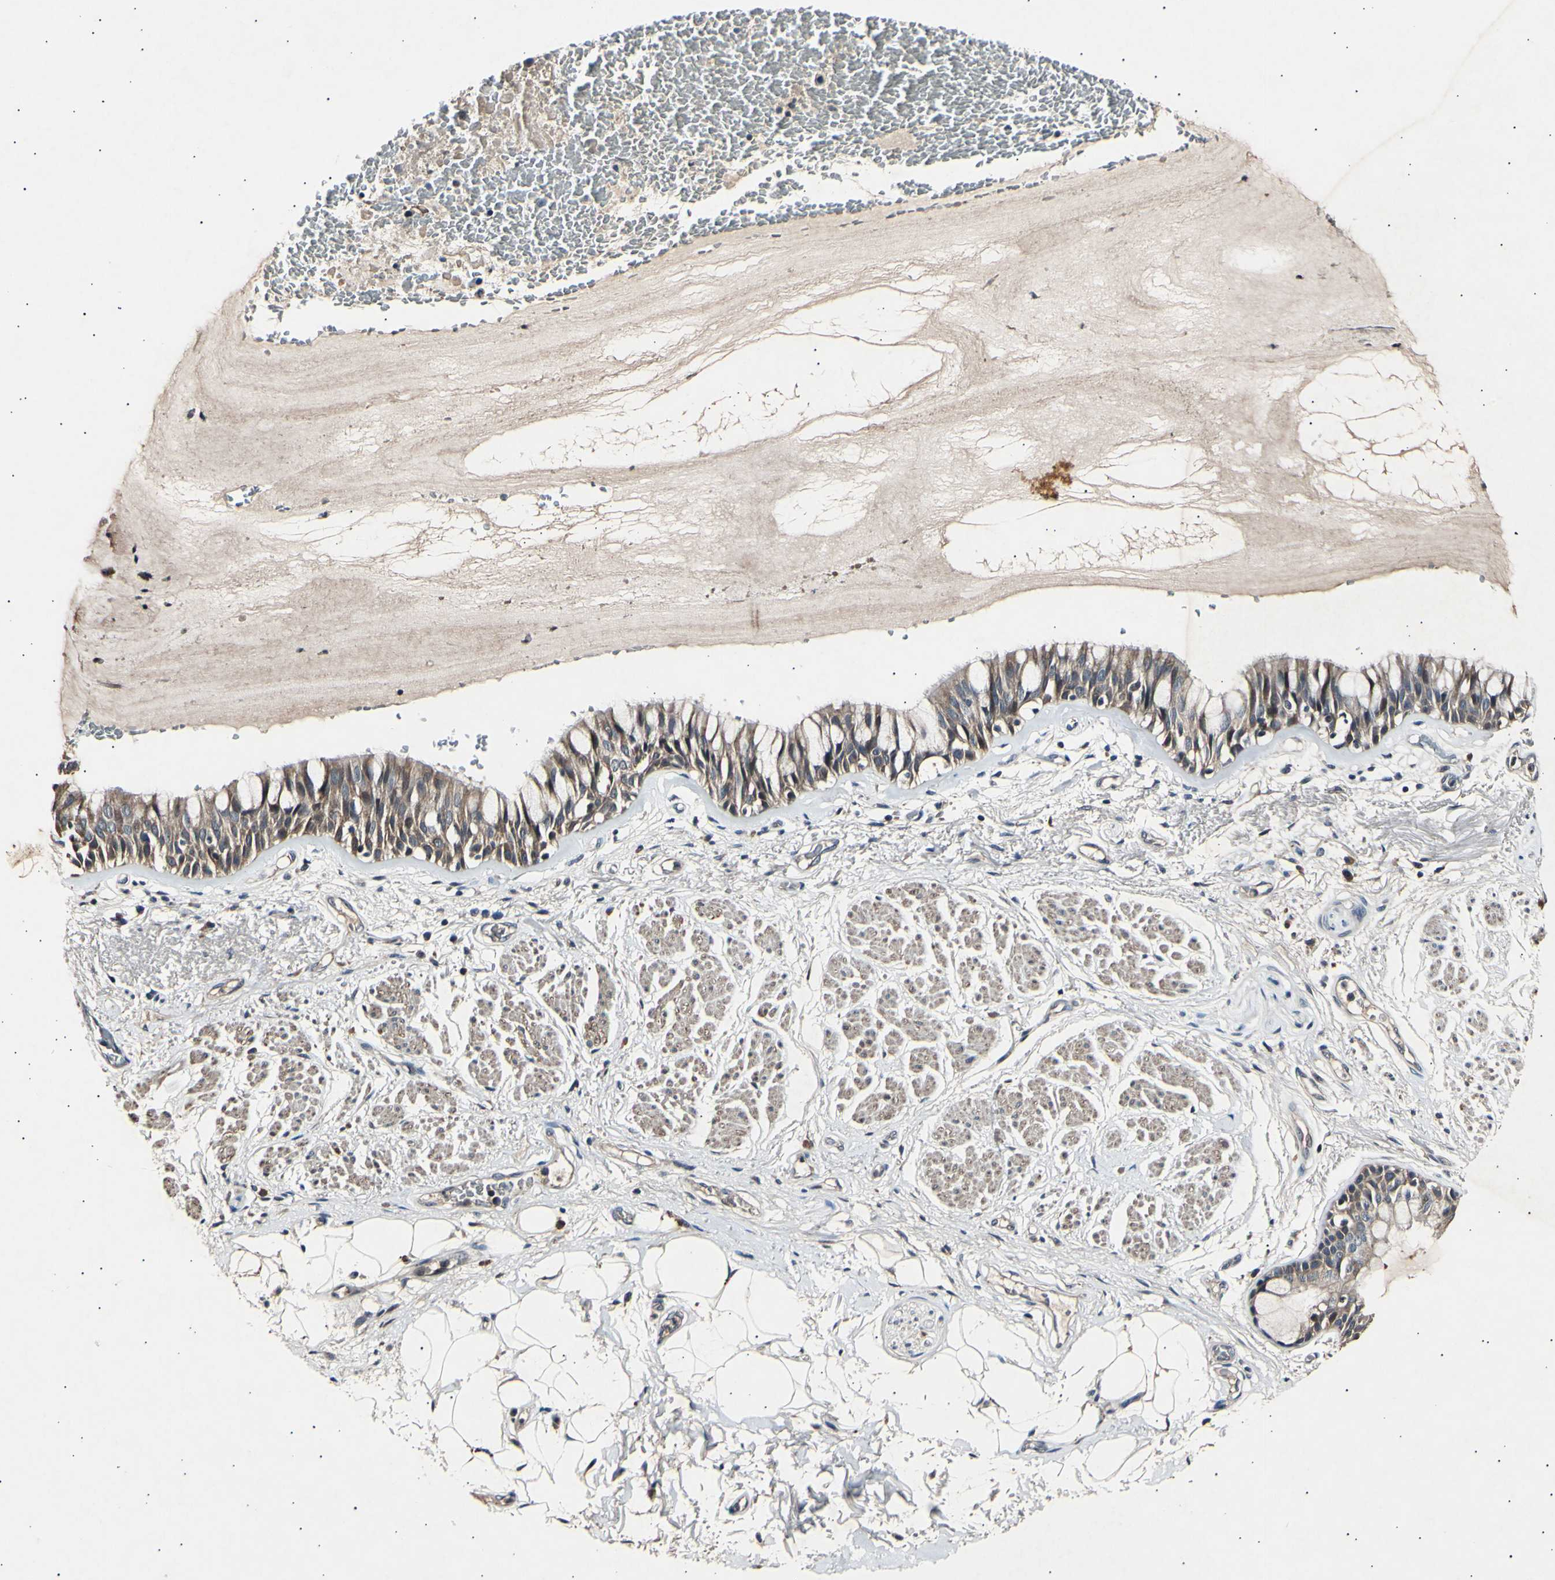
{"staining": {"intensity": "moderate", "quantity": ">75%", "location": "cytoplasmic/membranous"}, "tissue": "bronchus", "cell_type": "Respiratory epithelial cells", "image_type": "normal", "snomed": [{"axis": "morphology", "description": "Normal tissue, NOS"}, {"axis": "topography", "description": "Bronchus"}], "caption": "Protein analysis of unremarkable bronchus reveals moderate cytoplasmic/membranous expression in about >75% of respiratory epithelial cells. (IHC, brightfield microscopy, high magnification).", "gene": "ADCY3", "patient": {"sex": "male", "age": 66}}